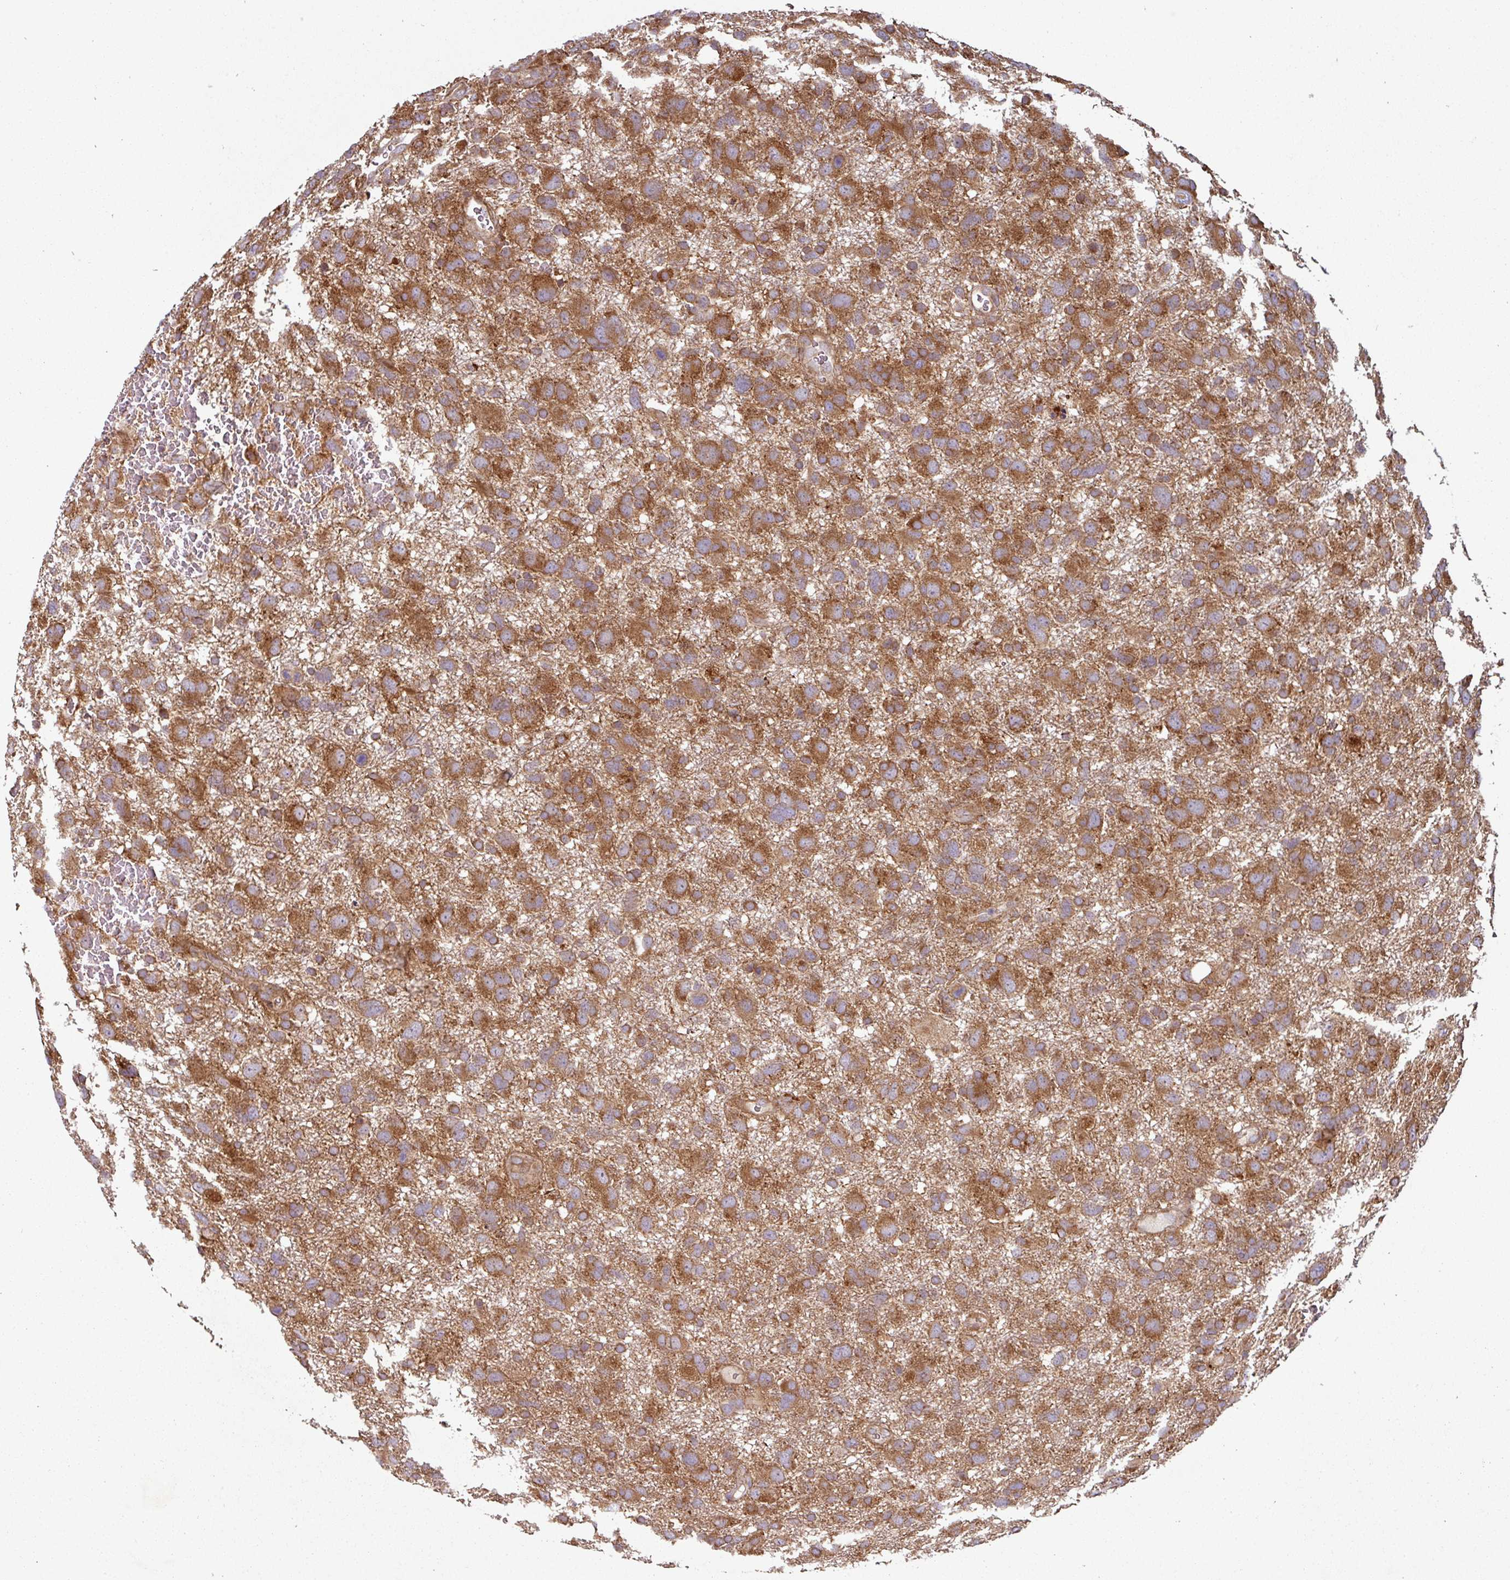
{"staining": {"intensity": "moderate", "quantity": ">75%", "location": "cytoplasmic/membranous"}, "tissue": "glioma", "cell_type": "Tumor cells", "image_type": "cancer", "snomed": [{"axis": "morphology", "description": "Glioma, malignant, High grade"}, {"axis": "topography", "description": "Brain"}], "caption": "There is medium levels of moderate cytoplasmic/membranous expression in tumor cells of malignant glioma (high-grade), as demonstrated by immunohistochemical staining (brown color).", "gene": "RAB5A", "patient": {"sex": "male", "age": 61}}